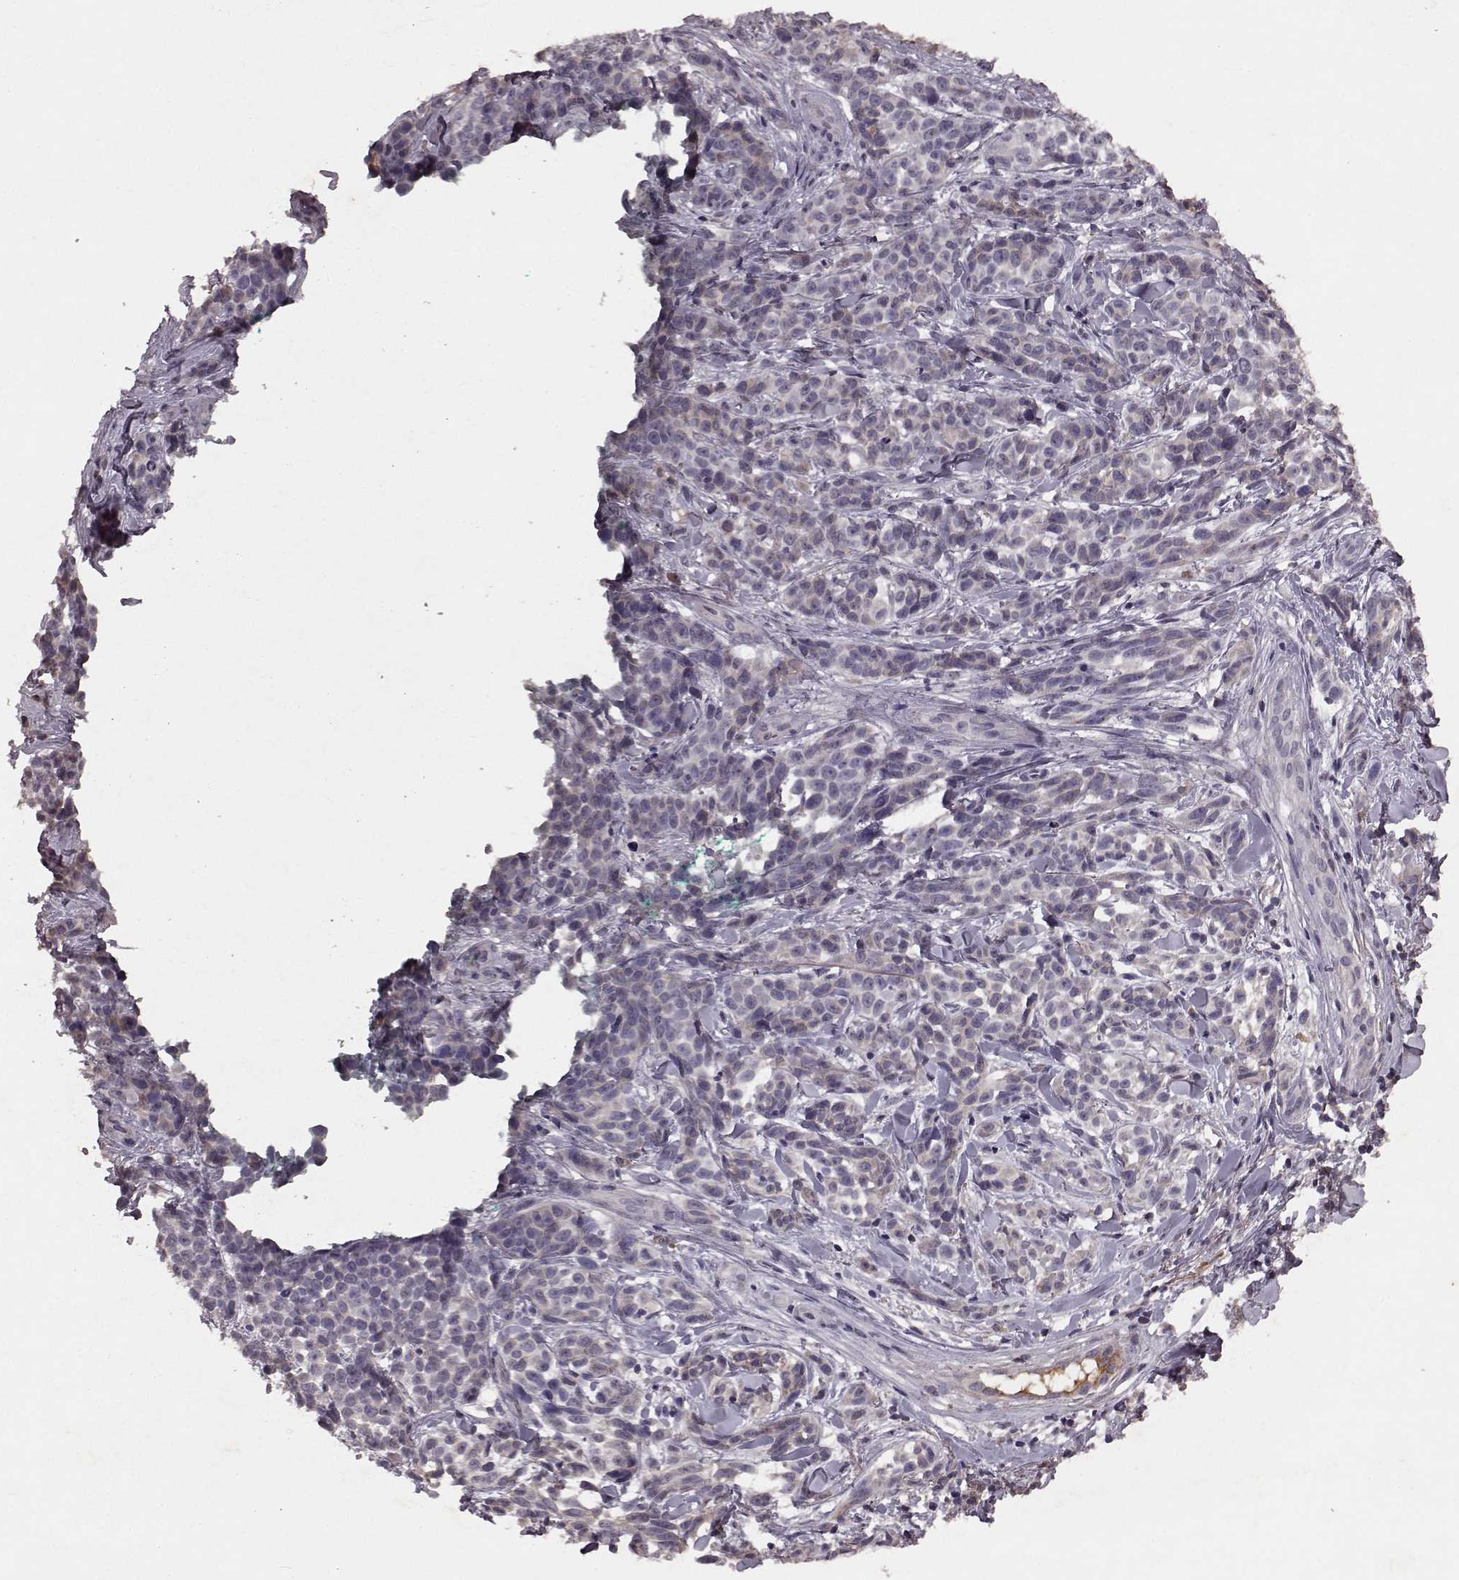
{"staining": {"intensity": "negative", "quantity": "none", "location": "none"}, "tissue": "melanoma", "cell_type": "Tumor cells", "image_type": "cancer", "snomed": [{"axis": "morphology", "description": "Malignant melanoma, NOS"}, {"axis": "topography", "description": "Skin"}], "caption": "Tumor cells show no significant staining in malignant melanoma.", "gene": "FRRS1L", "patient": {"sex": "female", "age": 88}}